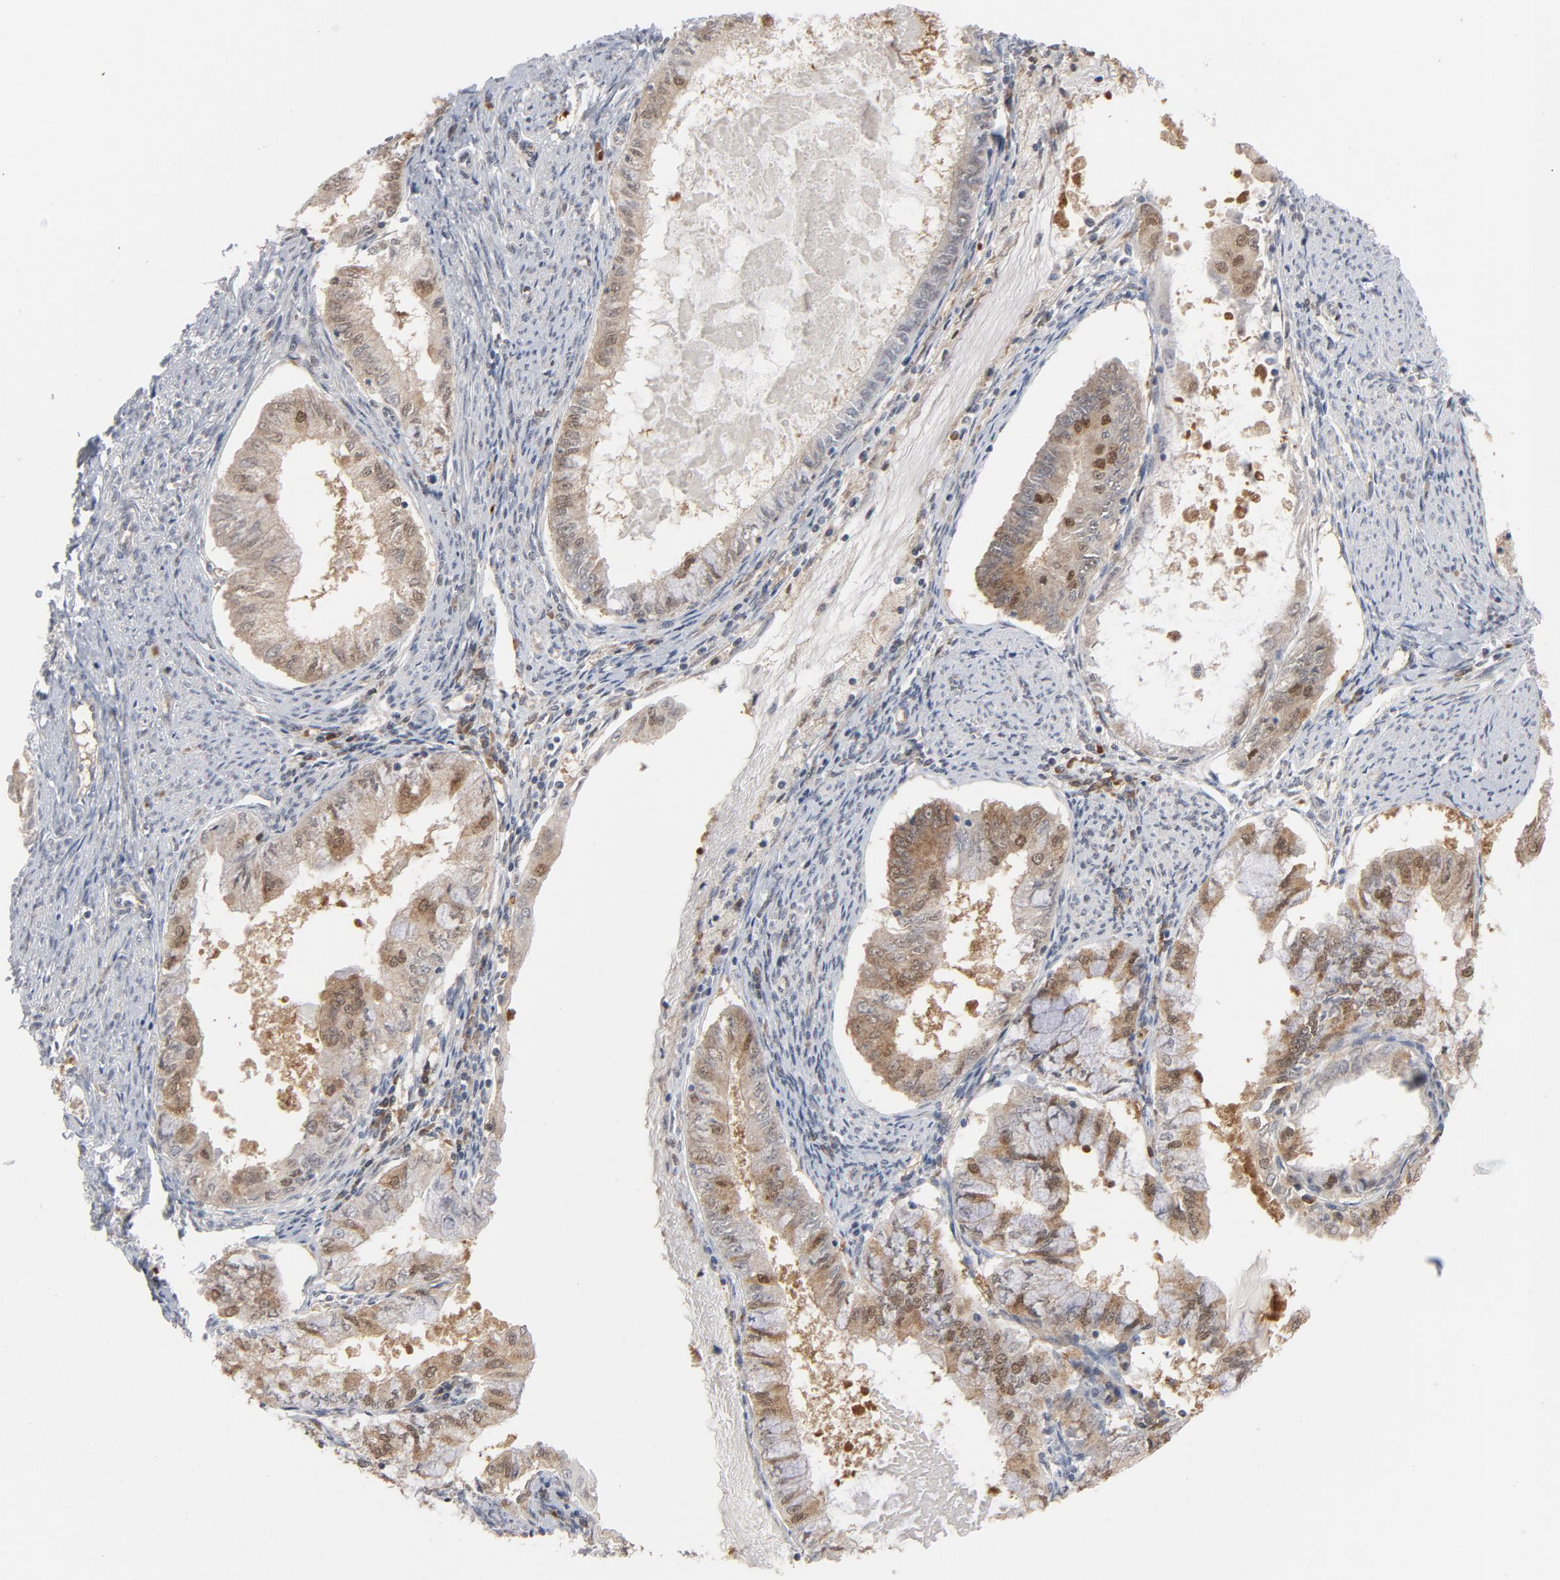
{"staining": {"intensity": "moderate", "quantity": ">75%", "location": "cytoplasmic/membranous,nuclear"}, "tissue": "endometrial cancer", "cell_type": "Tumor cells", "image_type": "cancer", "snomed": [{"axis": "morphology", "description": "Adenocarcinoma, NOS"}, {"axis": "topography", "description": "Endometrium"}], "caption": "An image showing moderate cytoplasmic/membranous and nuclear expression in about >75% of tumor cells in endometrial adenocarcinoma, as visualized by brown immunohistochemical staining.", "gene": "PRDX1", "patient": {"sex": "female", "age": 76}}